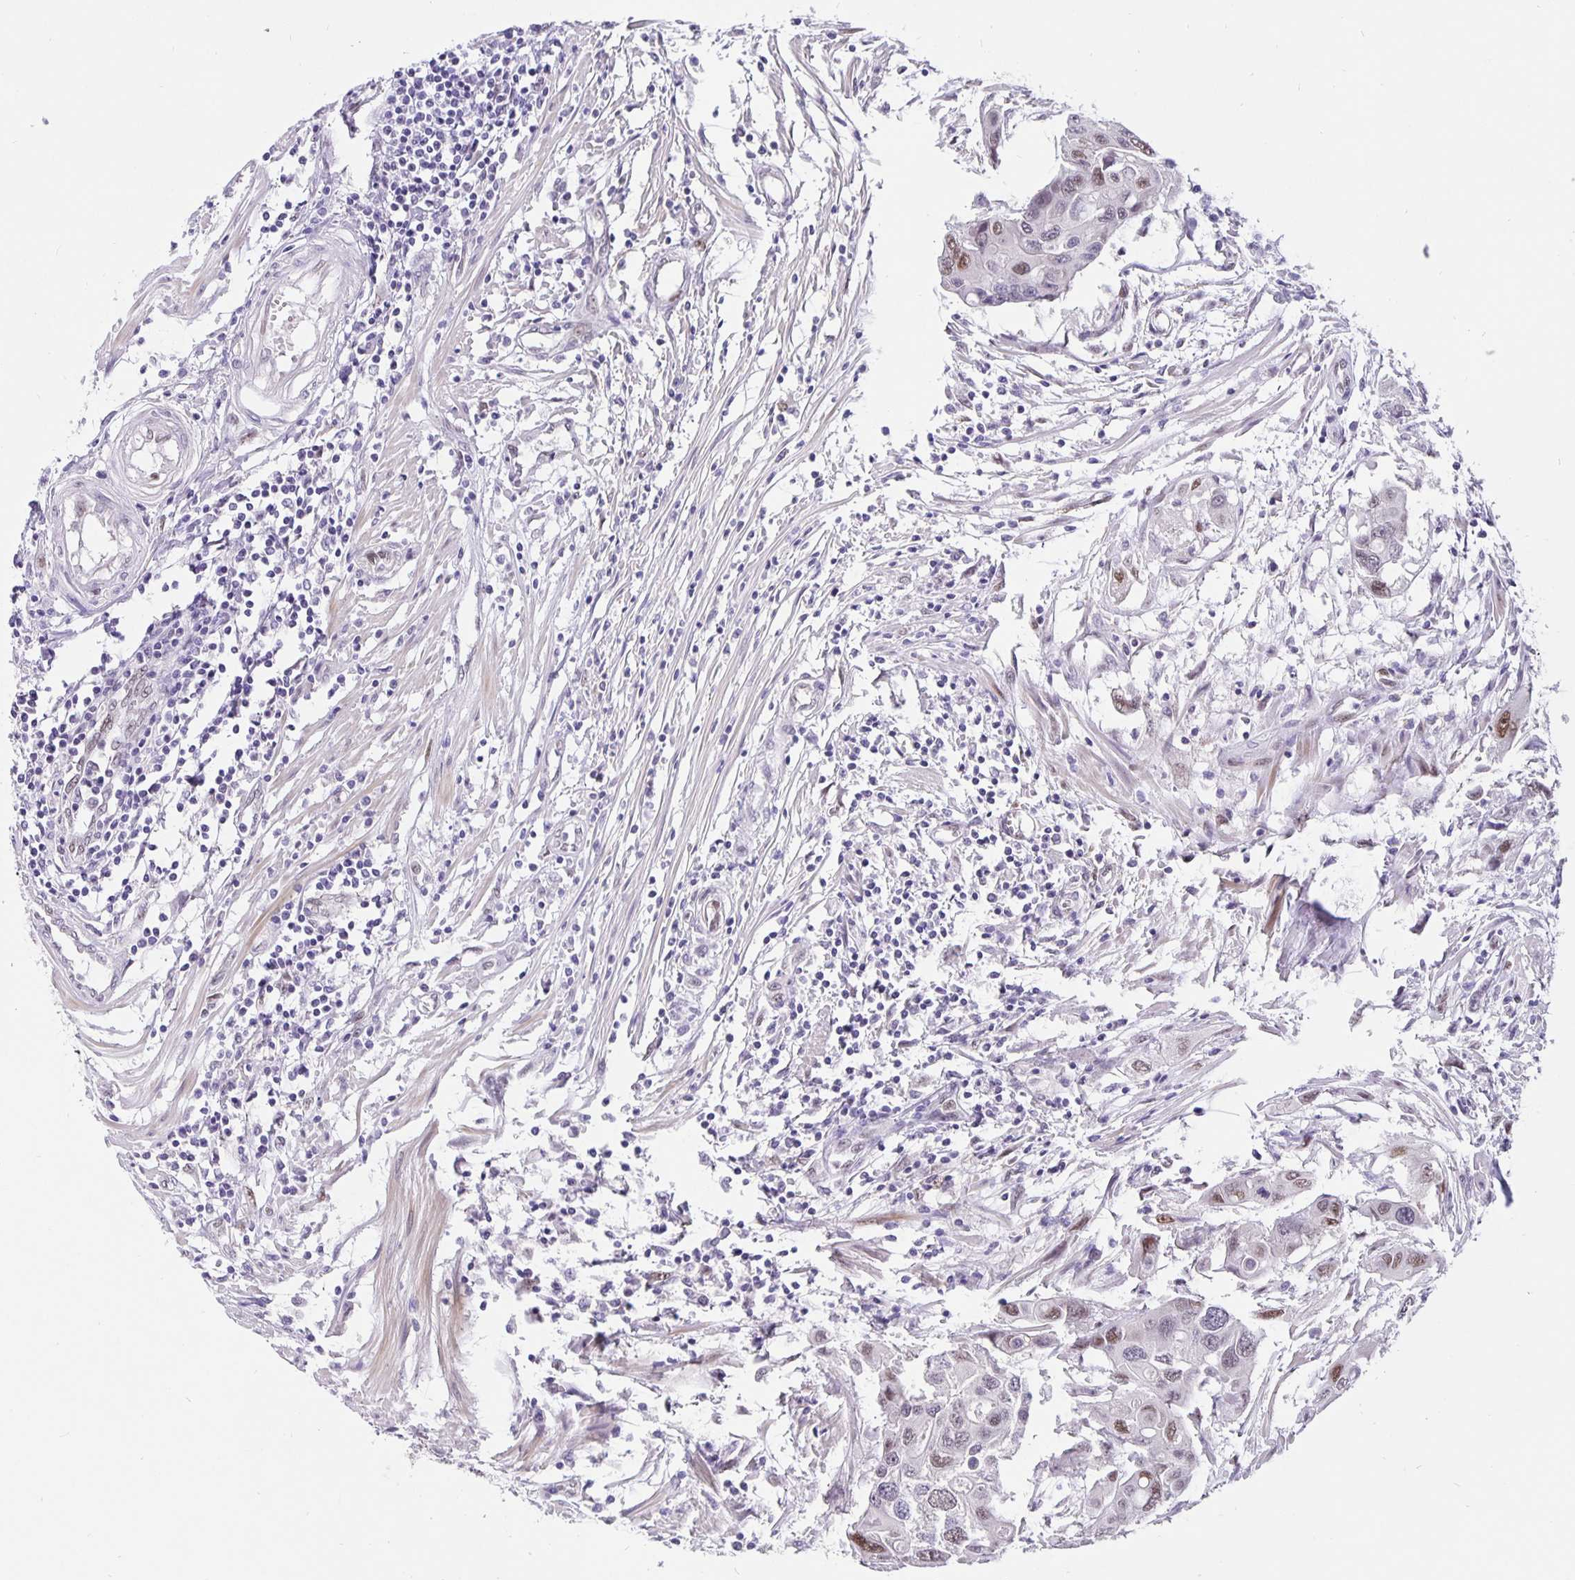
{"staining": {"intensity": "weak", "quantity": "<25%", "location": "nuclear"}, "tissue": "colorectal cancer", "cell_type": "Tumor cells", "image_type": "cancer", "snomed": [{"axis": "morphology", "description": "Adenocarcinoma, NOS"}, {"axis": "topography", "description": "Colon"}], "caption": "High magnification brightfield microscopy of adenocarcinoma (colorectal) stained with DAB (brown) and counterstained with hematoxylin (blue): tumor cells show no significant positivity.", "gene": "FOSL2", "patient": {"sex": "male", "age": 77}}